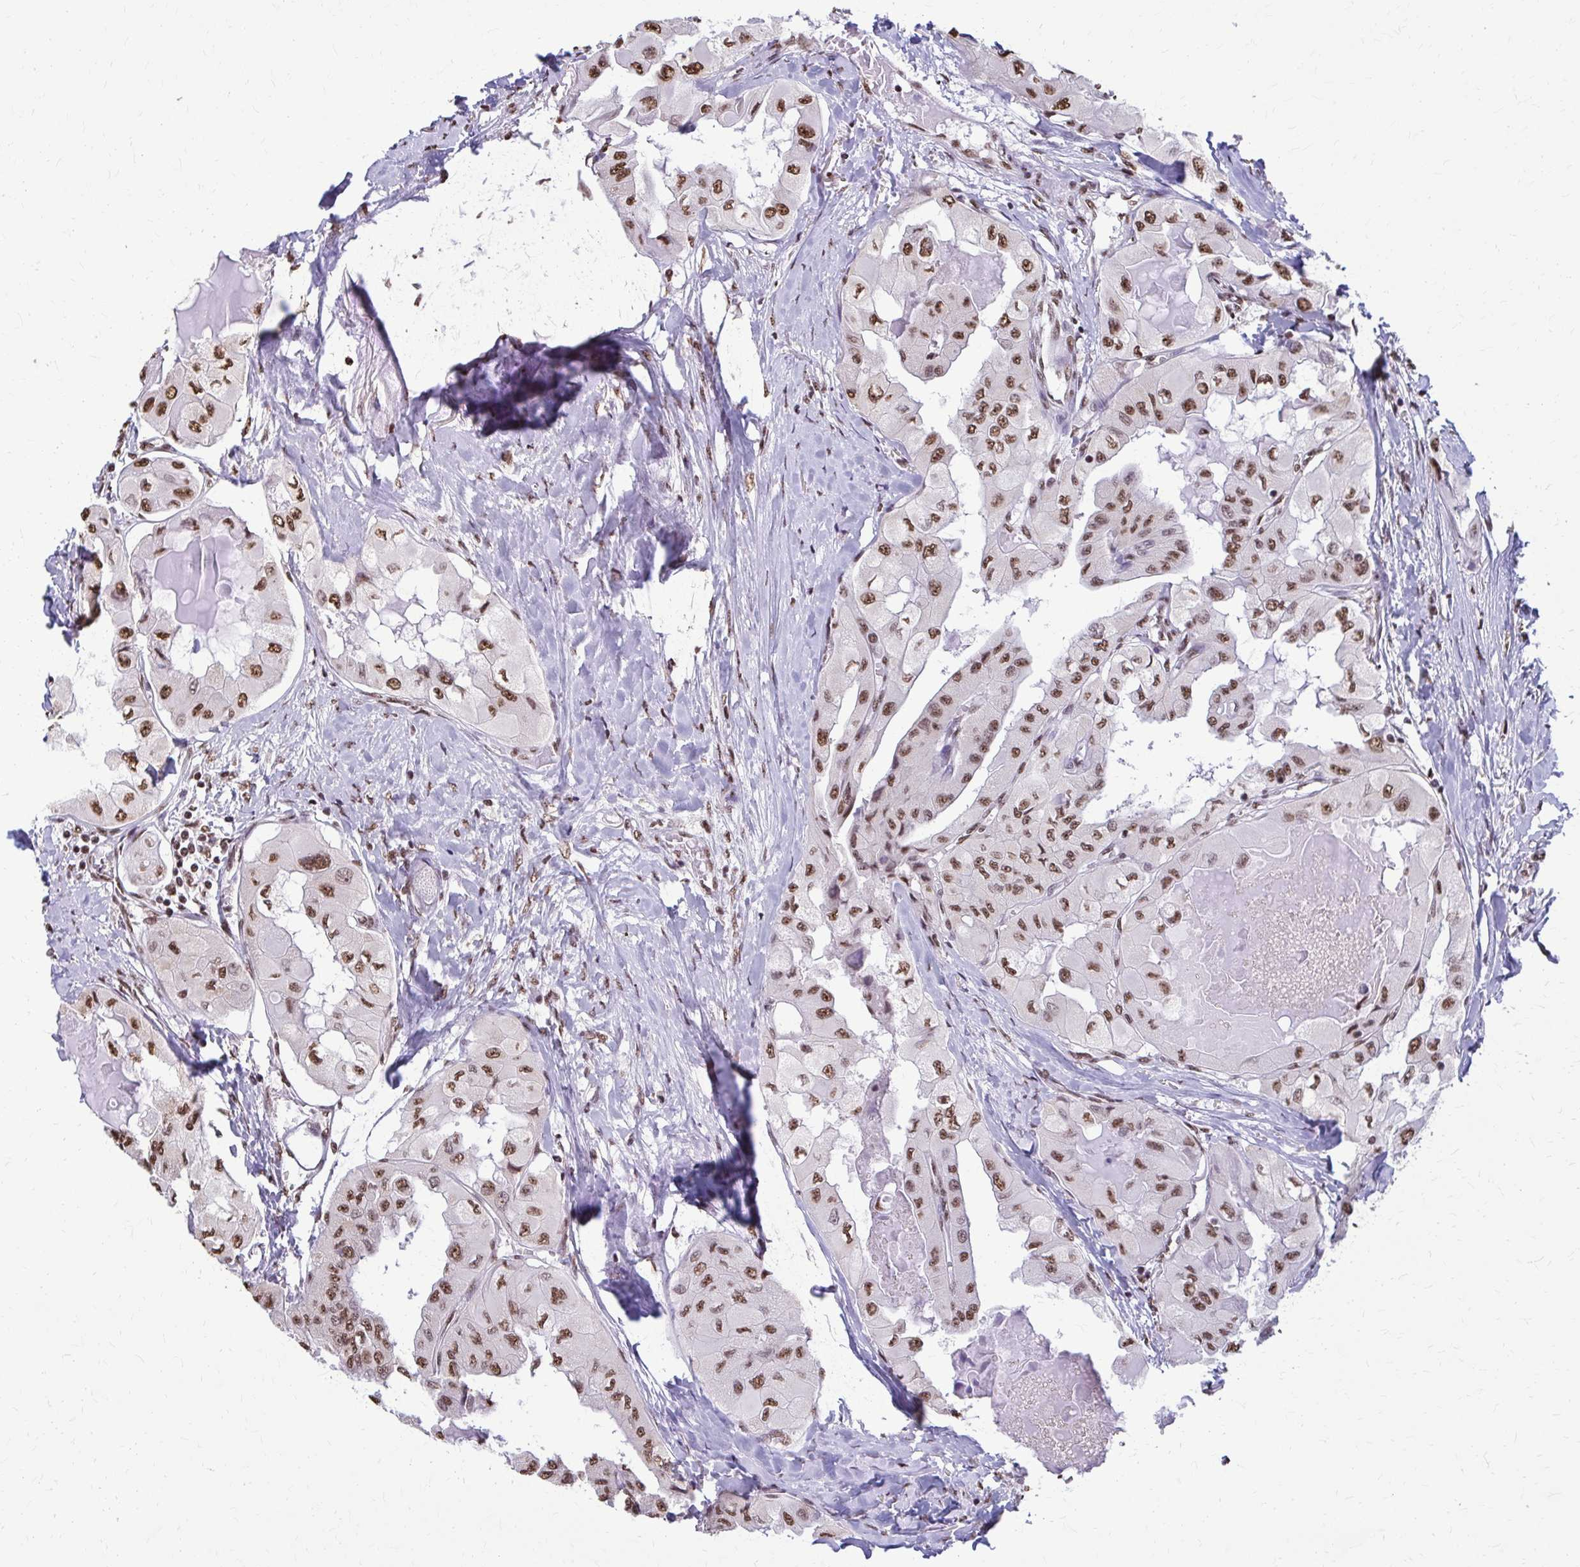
{"staining": {"intensity": "moderate", "quantity": ">75%", "location": "nuclear"}, "tissue": "thyroid cancer", "cell_type": "Tumor cells", "image_type": "cancer", "snomed": [{"axis": "morphology", "description": "Normal tissue, NOS"}, {"axis": "morphology", "description": "Papillary adenocarcinoma, NOS"}, {"axis": "topography", "description": "Thyroid gland"}], "caption": "Immunohistochemical staining of human thyroid cancer demonstrates medium levels of moderate nuclear protein expression in about >75% of tumor cells.", "gene": "SNRPA", "patient": {"sex": "female", "age": 59}}